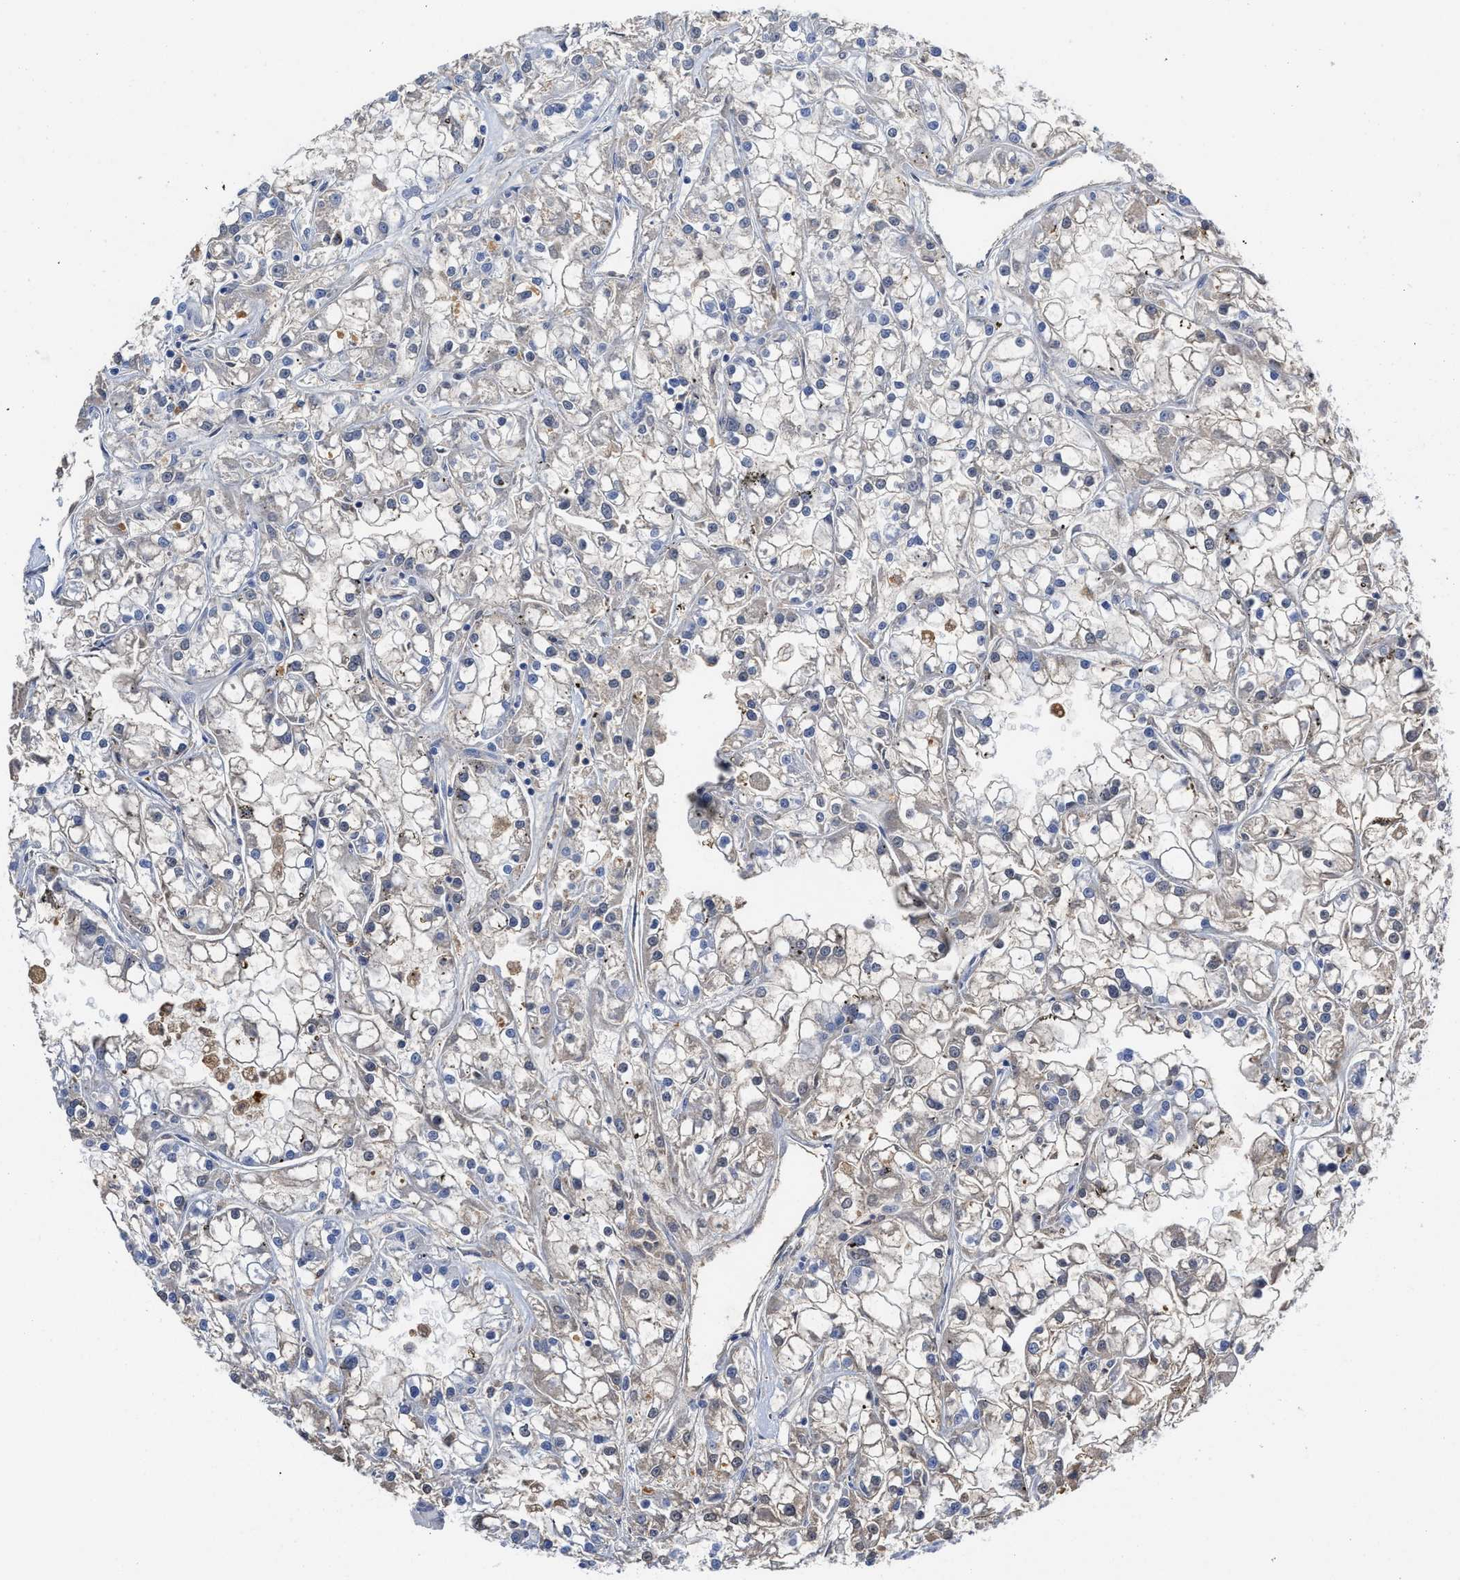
{"staining": {"intensity": "negative", "quantity": "none", "location": "none"}, "tissue": "renal cancer", "cell_type": "Tumor cells", "image_type": "cancer", "snomed": [{"axis": "morphology", "description": "Adenocarcinoma, NOS"}, {"axis": "topography", "description": "Kidney"}], "caption": "Immunohistochemistry (IHC) histopathology image of neoplastic tissue: human adenocarcinoma (renal) stained with DAB demonstrates no significant protein positivity in tumor cells. (DAB (3,3'-diaminobenzidine) immunohistochemistry (IHC) visualized using brightfield microscopy, high magnification).", "gene": "C2", "patient": {"sex": "female", "age": 52}}